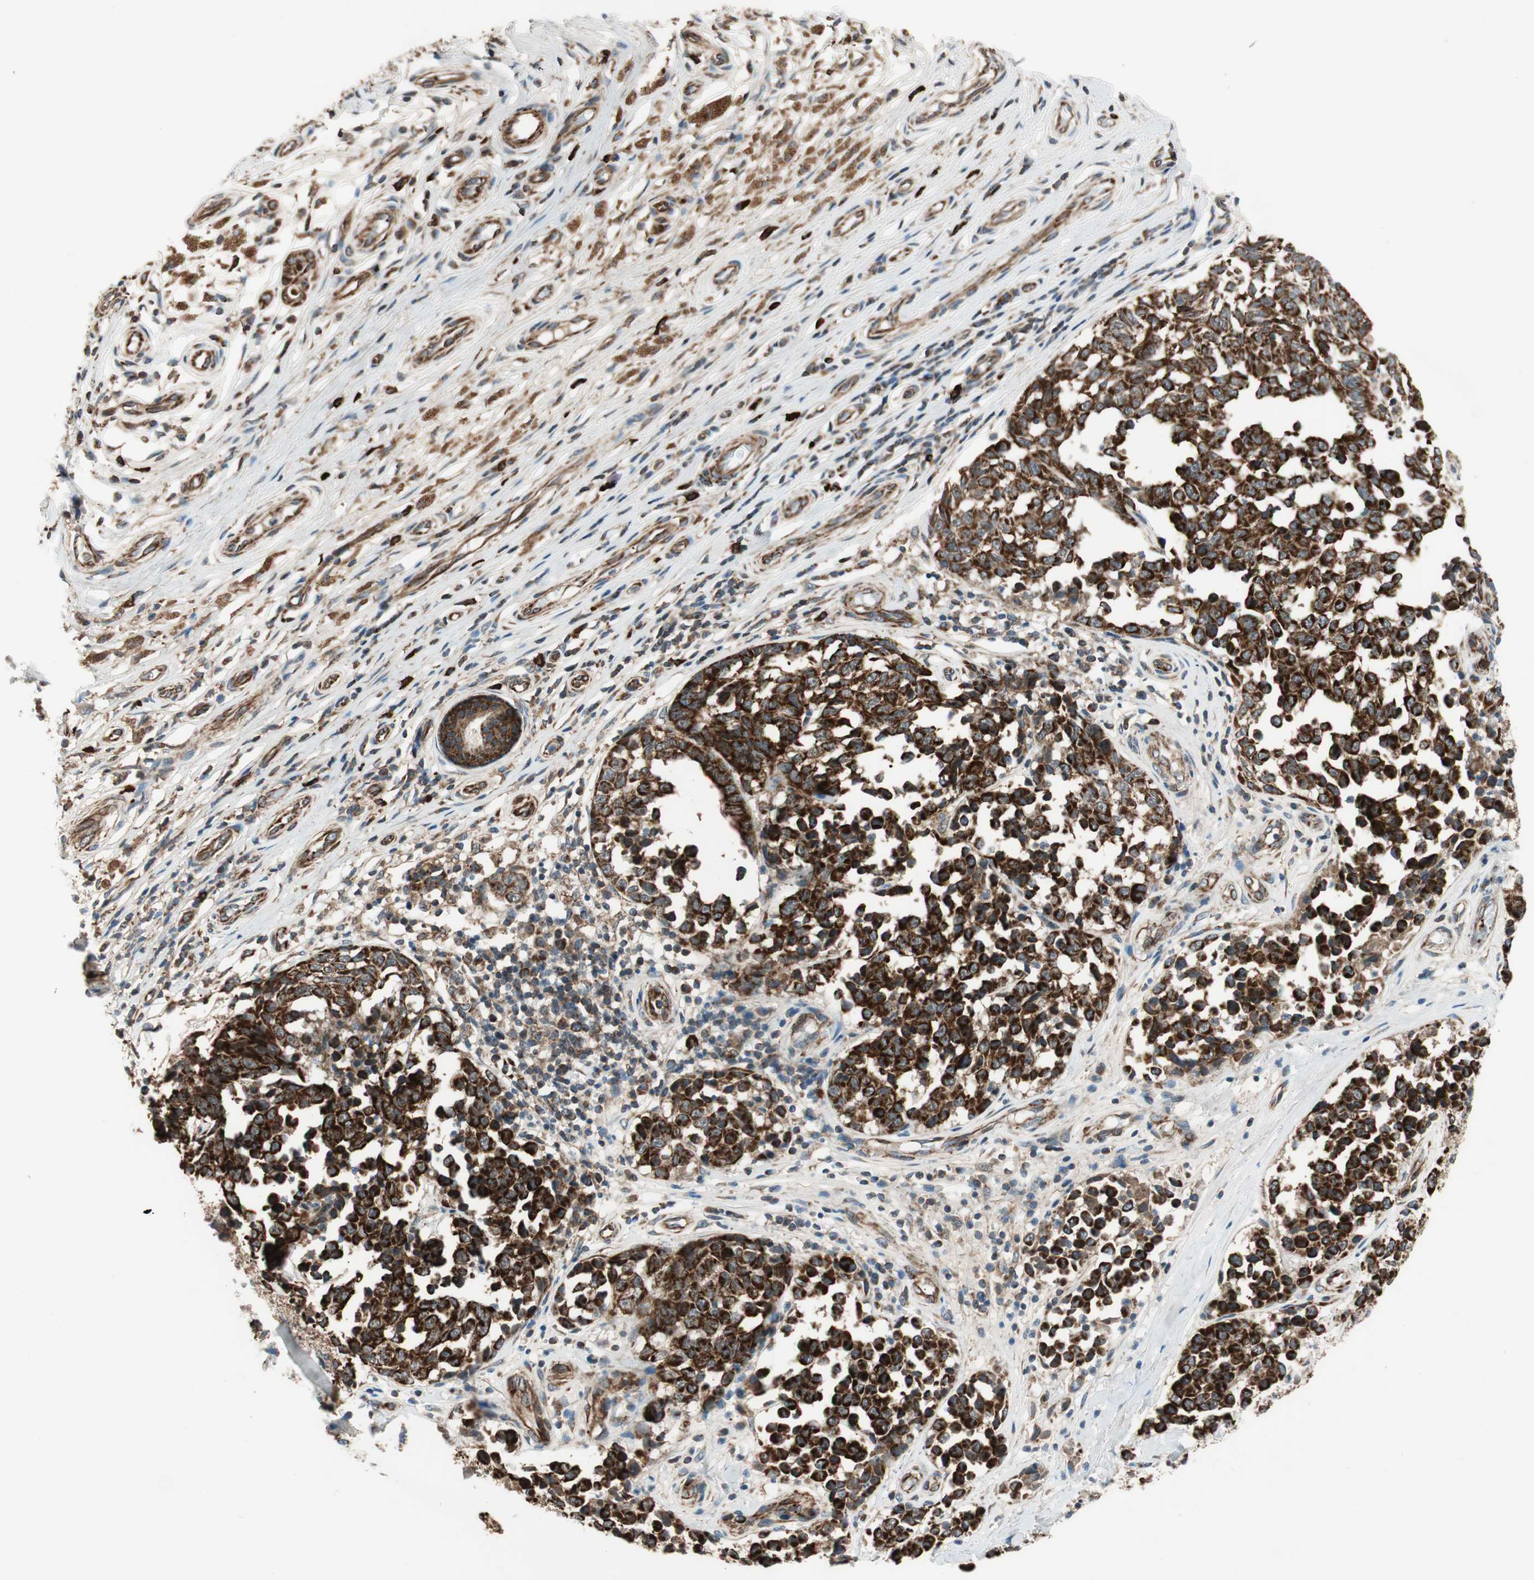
{"staining": {"intensity": "strong", "quantity": ">75%", "location": "cytoplasmic/membranous"}, "tissue": "melanoma", "cell_type": "Tumor cells", "image_type": "cancer", "snomed": [{"axis": "morphology", "description": "Malignant melanoma, NOS"}, {"axis": "topography", "description": "Skin"}], "caption": "A brown stain labels strong cytoplasmic/membranous expression of a protein in melanoma tumor cells.", "gene": "AKAP1", "patient": {"sex": "female", "age": 64}}